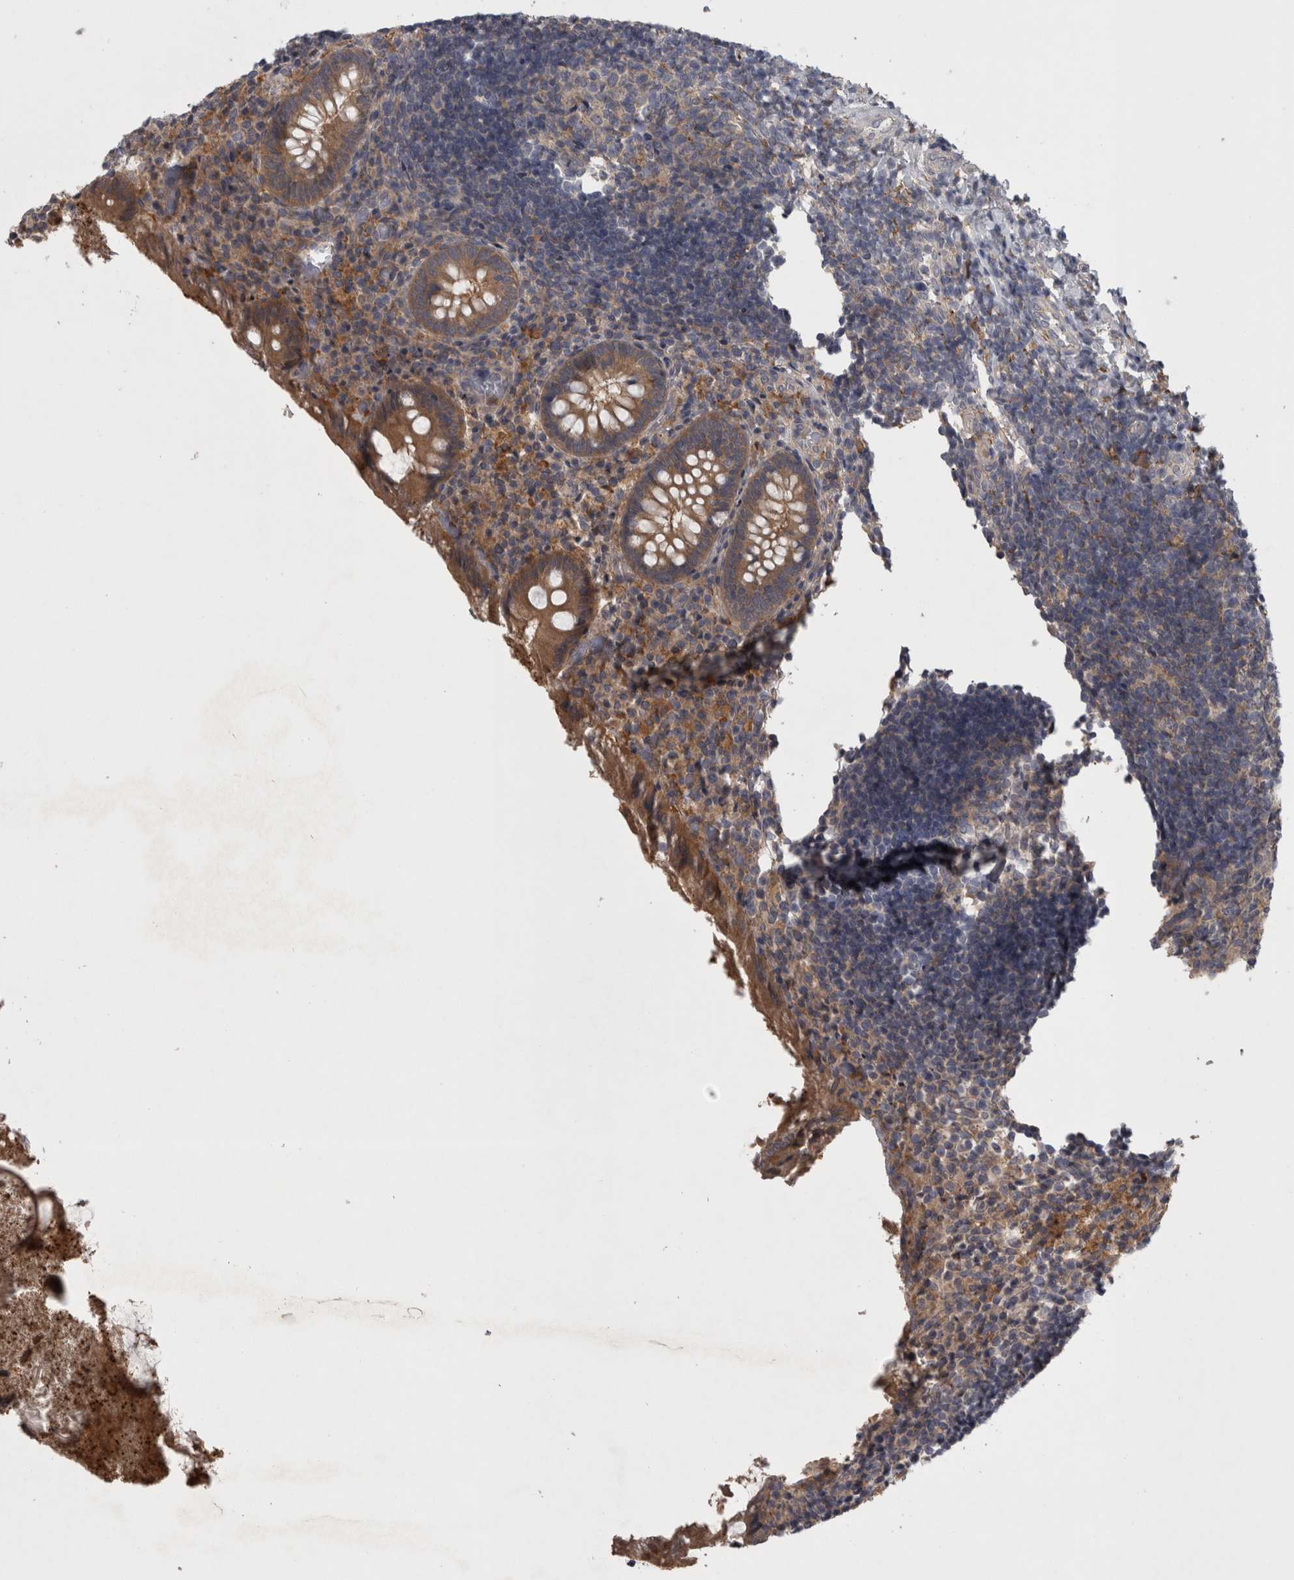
{"staining": {"intensity": "moderate", "quantity": ">75%", "location": "cytoplasmic/membranous"}, "tissue": "appendix", "cell_type": "Glandular cells", "image_type": "normal", "snomed": [{"axis": "morphology", "description": "Normal tissue, NOS"}, {"axis": "topography", "description": "Appendix"}], "caption": "This histopathology image displays normal appendix stained with immunohistochemistry to label a protein in brown. The cytoplasmic/membranous of glandular cells show moderate positivity for the protein. Nuclei are counter-stained blue.", "gene": "PRKCI", "patient": {"sex": "female", "age": 17}}